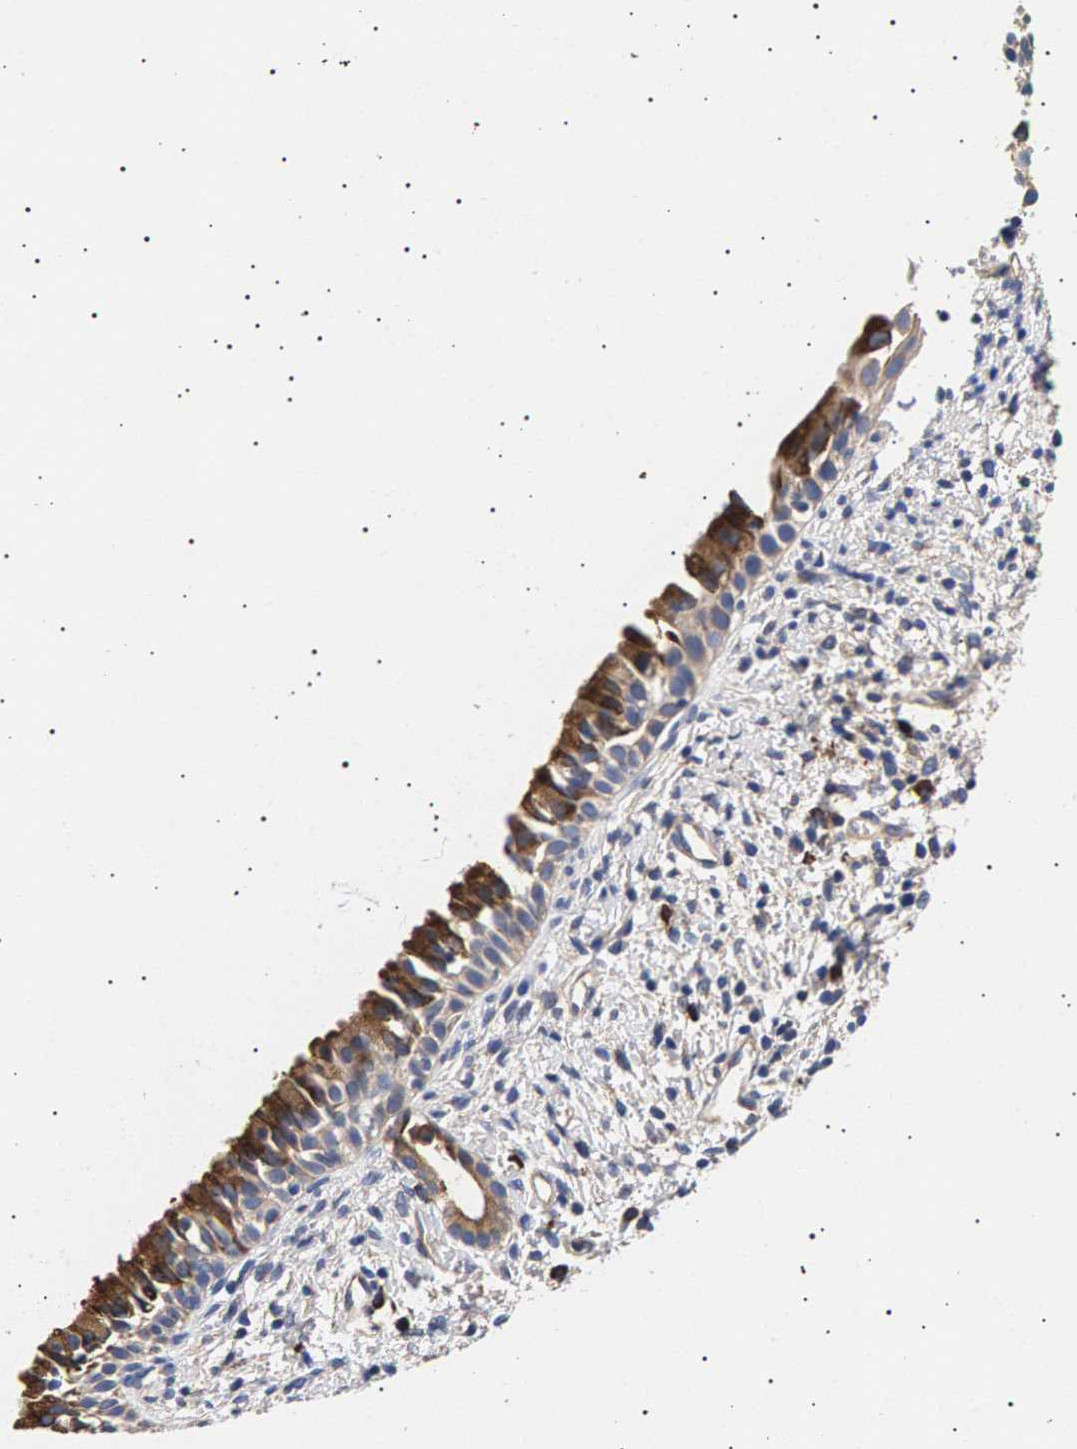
{"staining": {"intensity": "moderate", "quantity": ">75%", "location": "cytoplasmic/membranous"}, "tissue": "nasopharynx", "cell_type": "Respiratory epithelial cells", "image_type": "normal", "snomed": [{"axis": "morphology", "description": "Normal tissue, NOS"}, {"axis": "topography", "description": "Nasopharynx"}], "caption": "Protein staining reveals moderate cytoplasmic/membranous expression in about >75% of respiratory epithelial cells in benign nasopharynx.", "gene": "ANKRD40", "patient": {"sex": "male", "age": 22}}